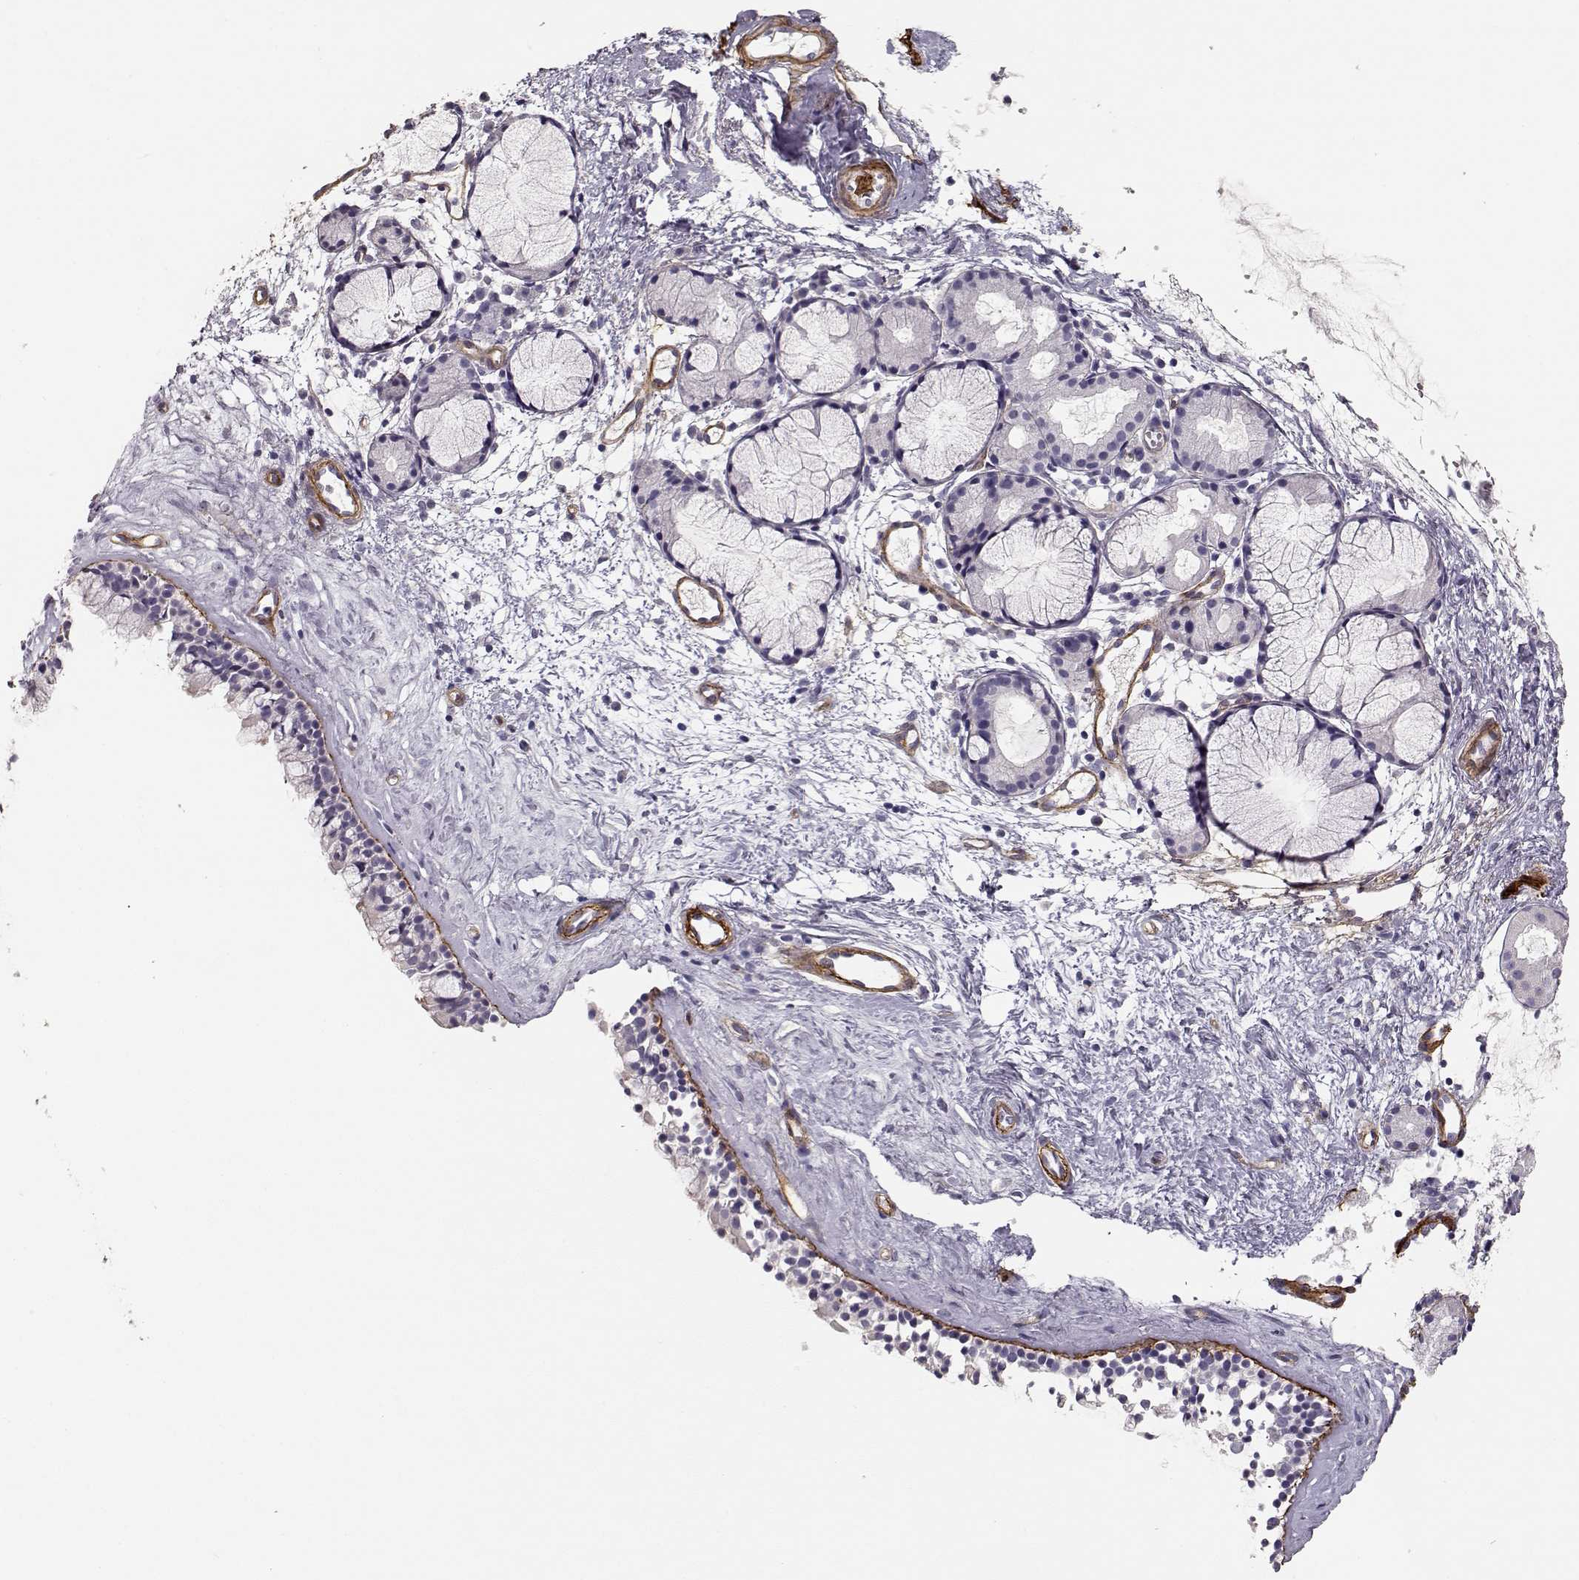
{"staining": {"intensity": "negative", "quantity": "none", "location": "none"}, "tissue": "nasopharynx", "cell_type": "Respiratory epithelial cells", "image_type": "normal", "snomed": [{"axis": "morphology", "description": "Normal tissue, NOS"}, {"axis": "topography", "description": "Nasopharynx"}], "caption": "Immunohistochemical staining of benign human nasopharynx demonstrates no significant expression in respiratory epithelial cells.", "gene": "LAMC1", "patient": {"sex": "female", "age": 52}}